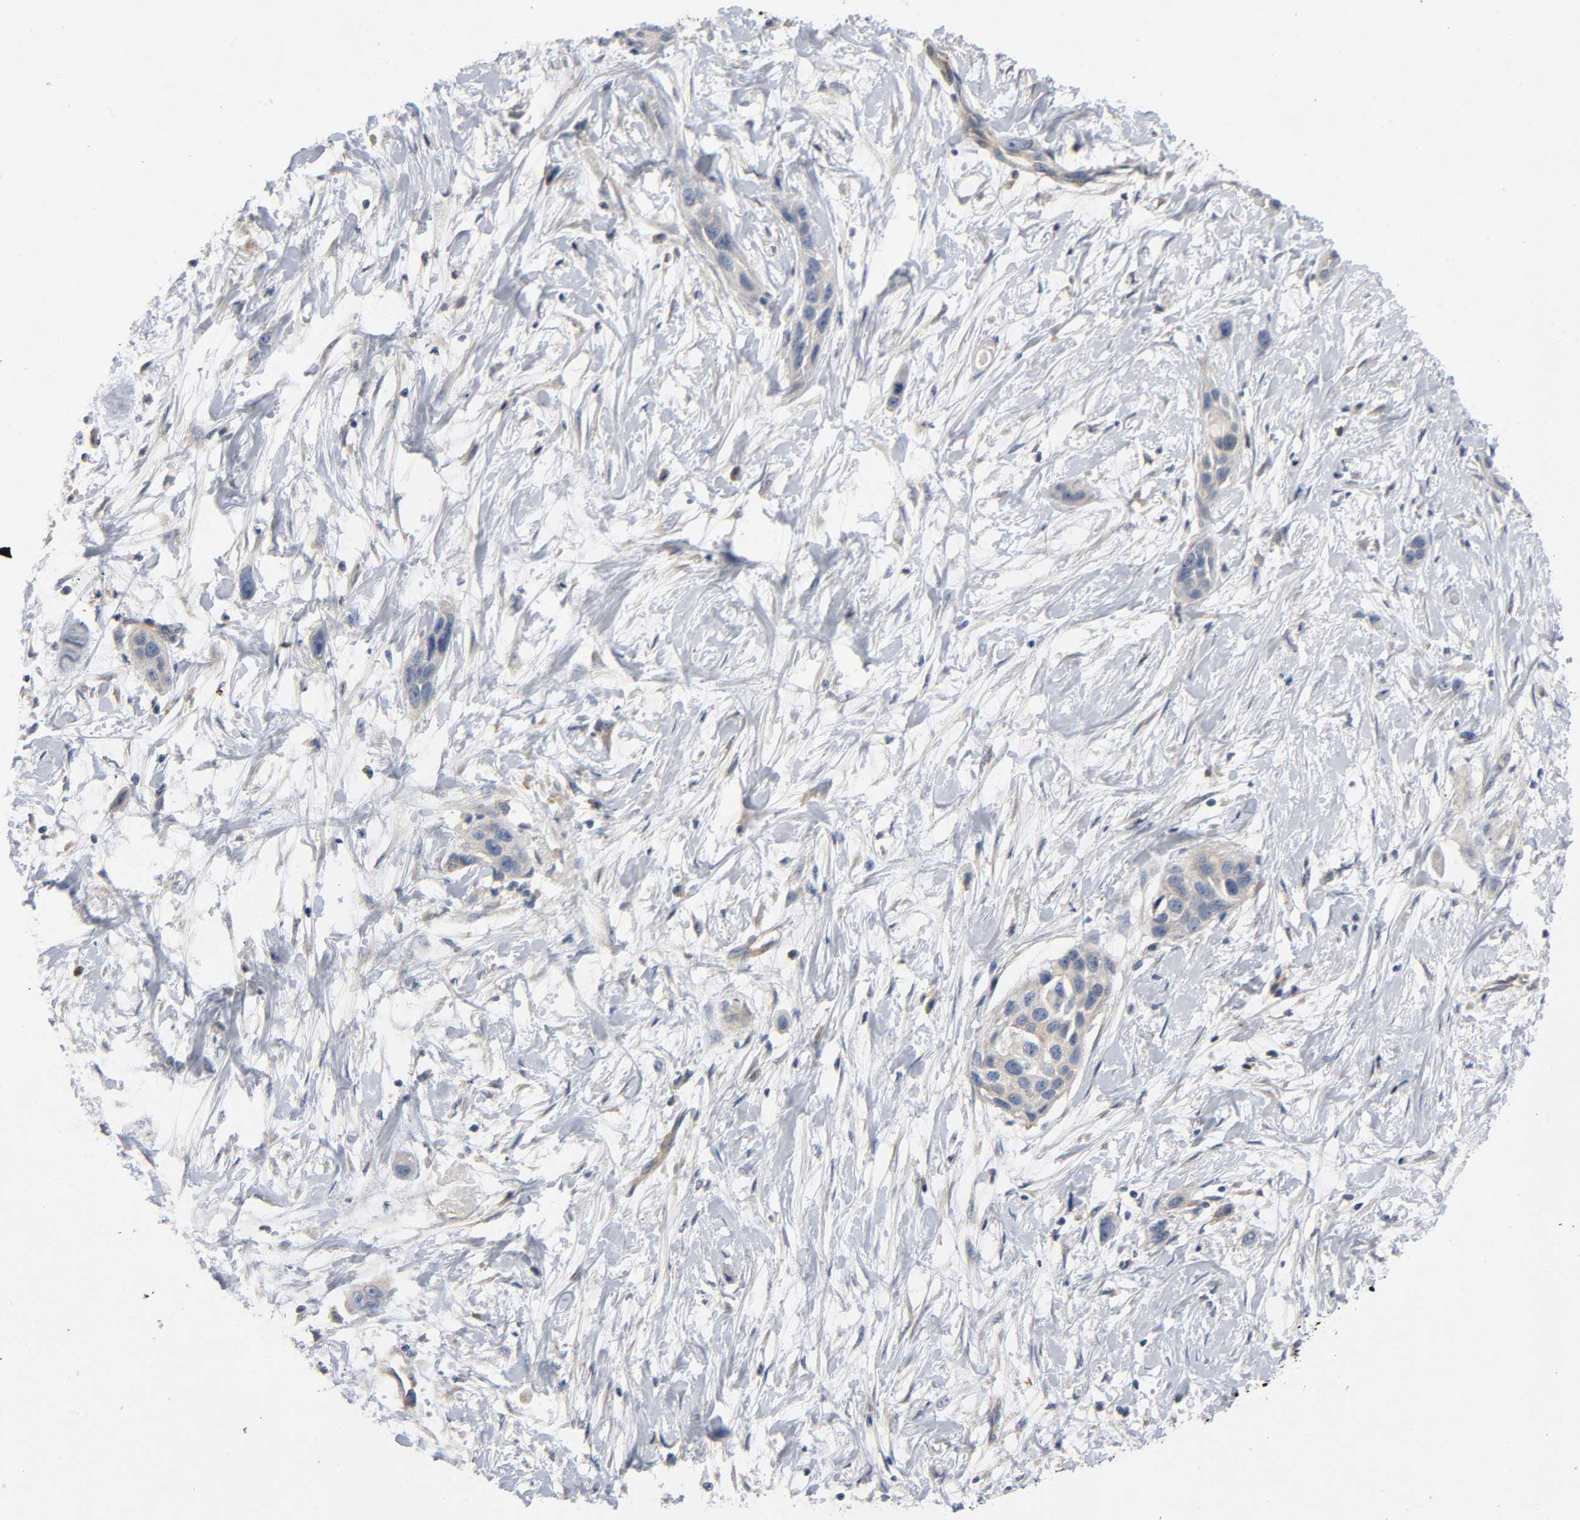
{"staining": {"intensity": "moderate", "quantity": ">75%", "location": "cytoplasmic/membranous"}, "tissue": "pancreatic cancer", "cell_type": "Tumor cells", "image_type": "cancer", "snomed": [{"axis": "morphology", "description": "Adenocarcinoma, NOS"}, {"axis": "topography", "description": "Pancreas"}], "caption": "Adenocarcinoma (pancreatic) tissue exhibits moderate cytoplasmic/membranous expression in about >75% of tumor cells, visualized by immunohistochemistry. (Brightfield microscopy of DAB IHC at high magnification).", "gene": "HDAC6", "patient": {"sex": "female", "age": 60}}